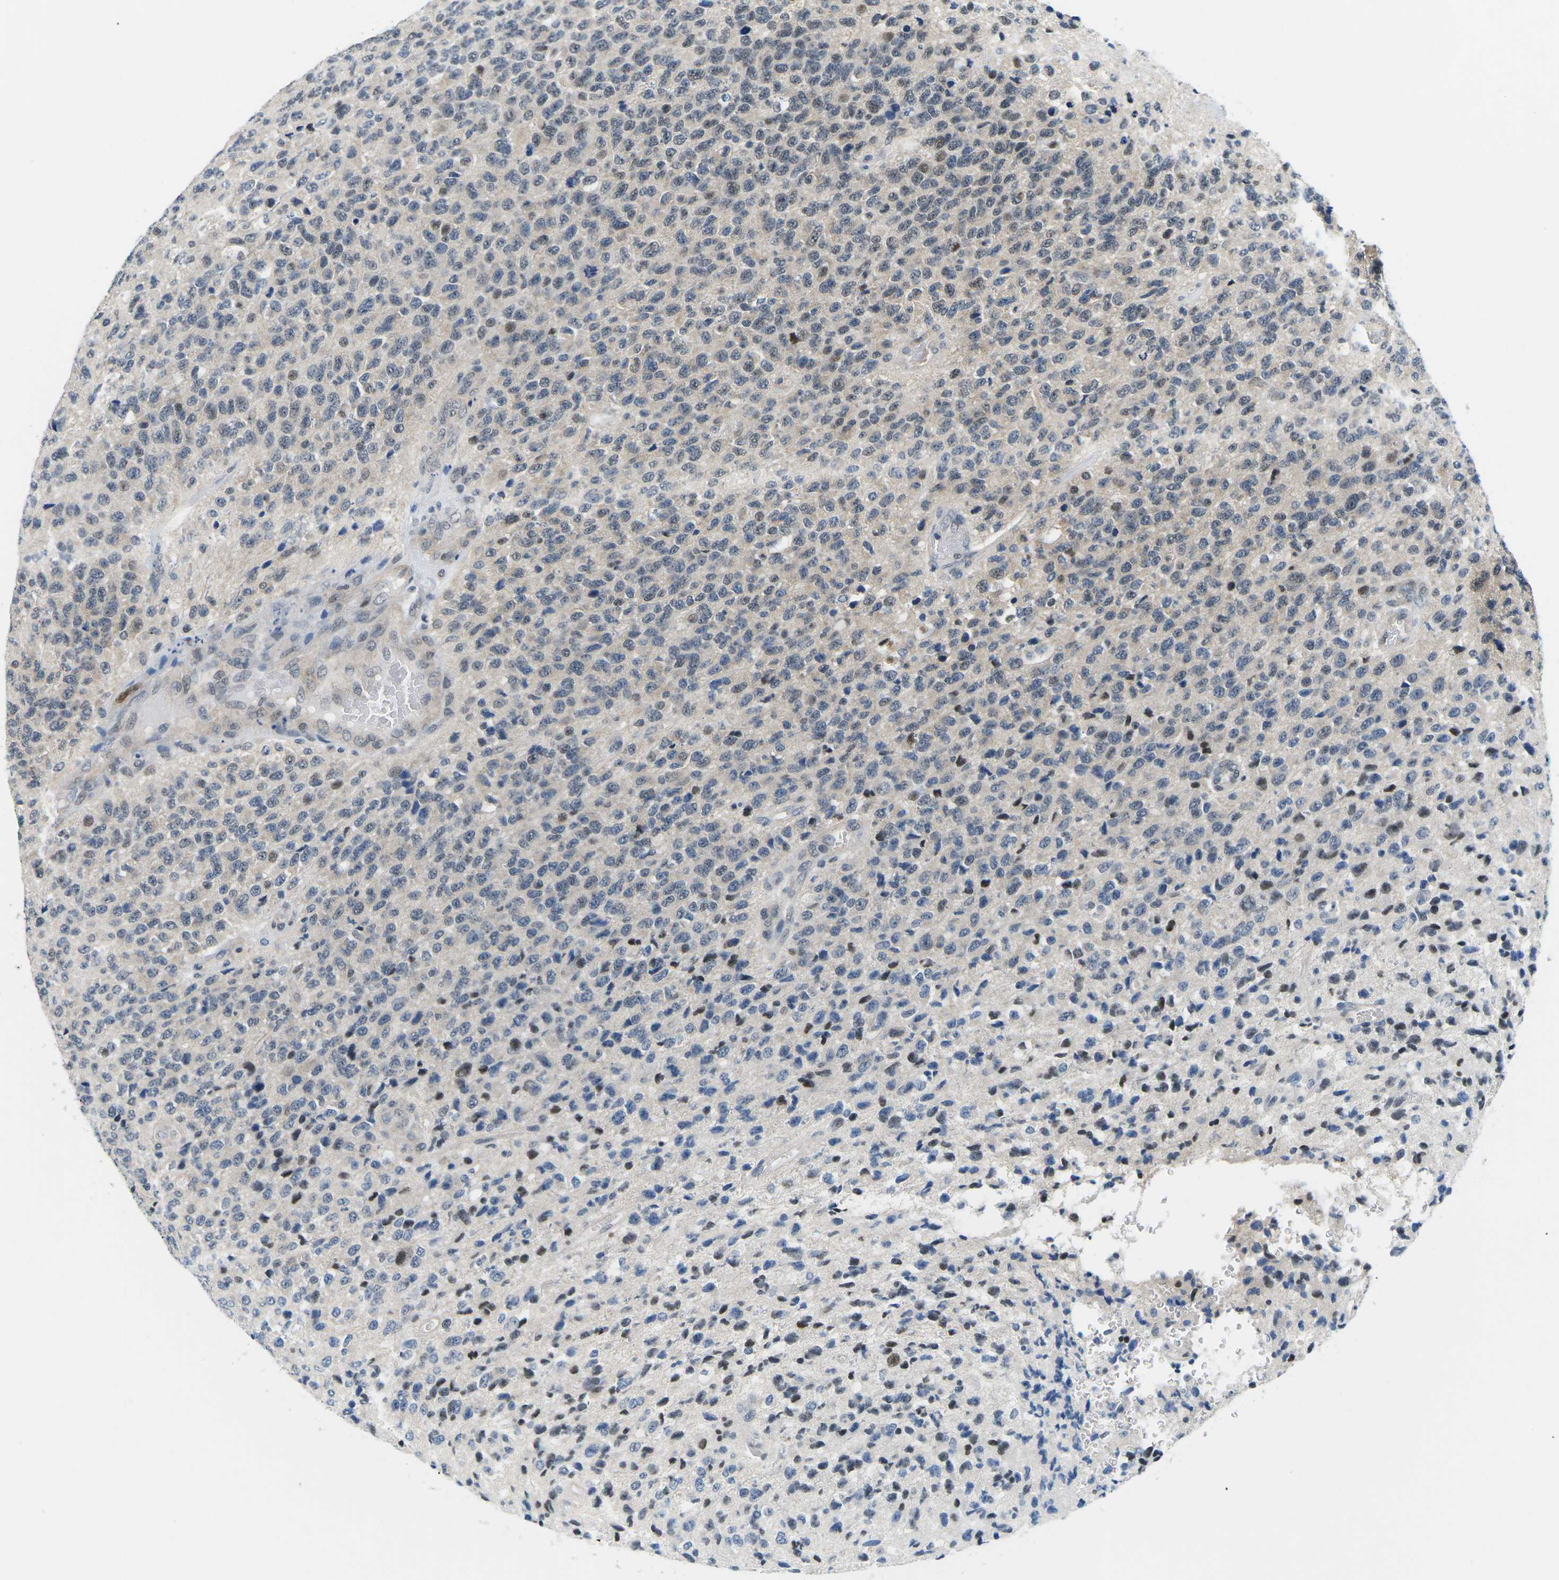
{"staining": {"intensity": "weak", "quantity": "<25%", "location": "nuclear"}, "tissue": "glioma", "cell_type": "Tumor cells", "image_type": "cancer", "snomed": [{"axis": "morphology", "description": "Glioma, malignant, High grade"}, {"axis": "topography", "description": "pancreas cauda"}], "caption": "Protein analysis of glioma demonstrates no significant staining in tumor cells. (Immunohistochemistry (ihc), brightfield microscopy, high magnification).", "gene": "UBA7", "patient": {"sex": "male", "age": 60}}